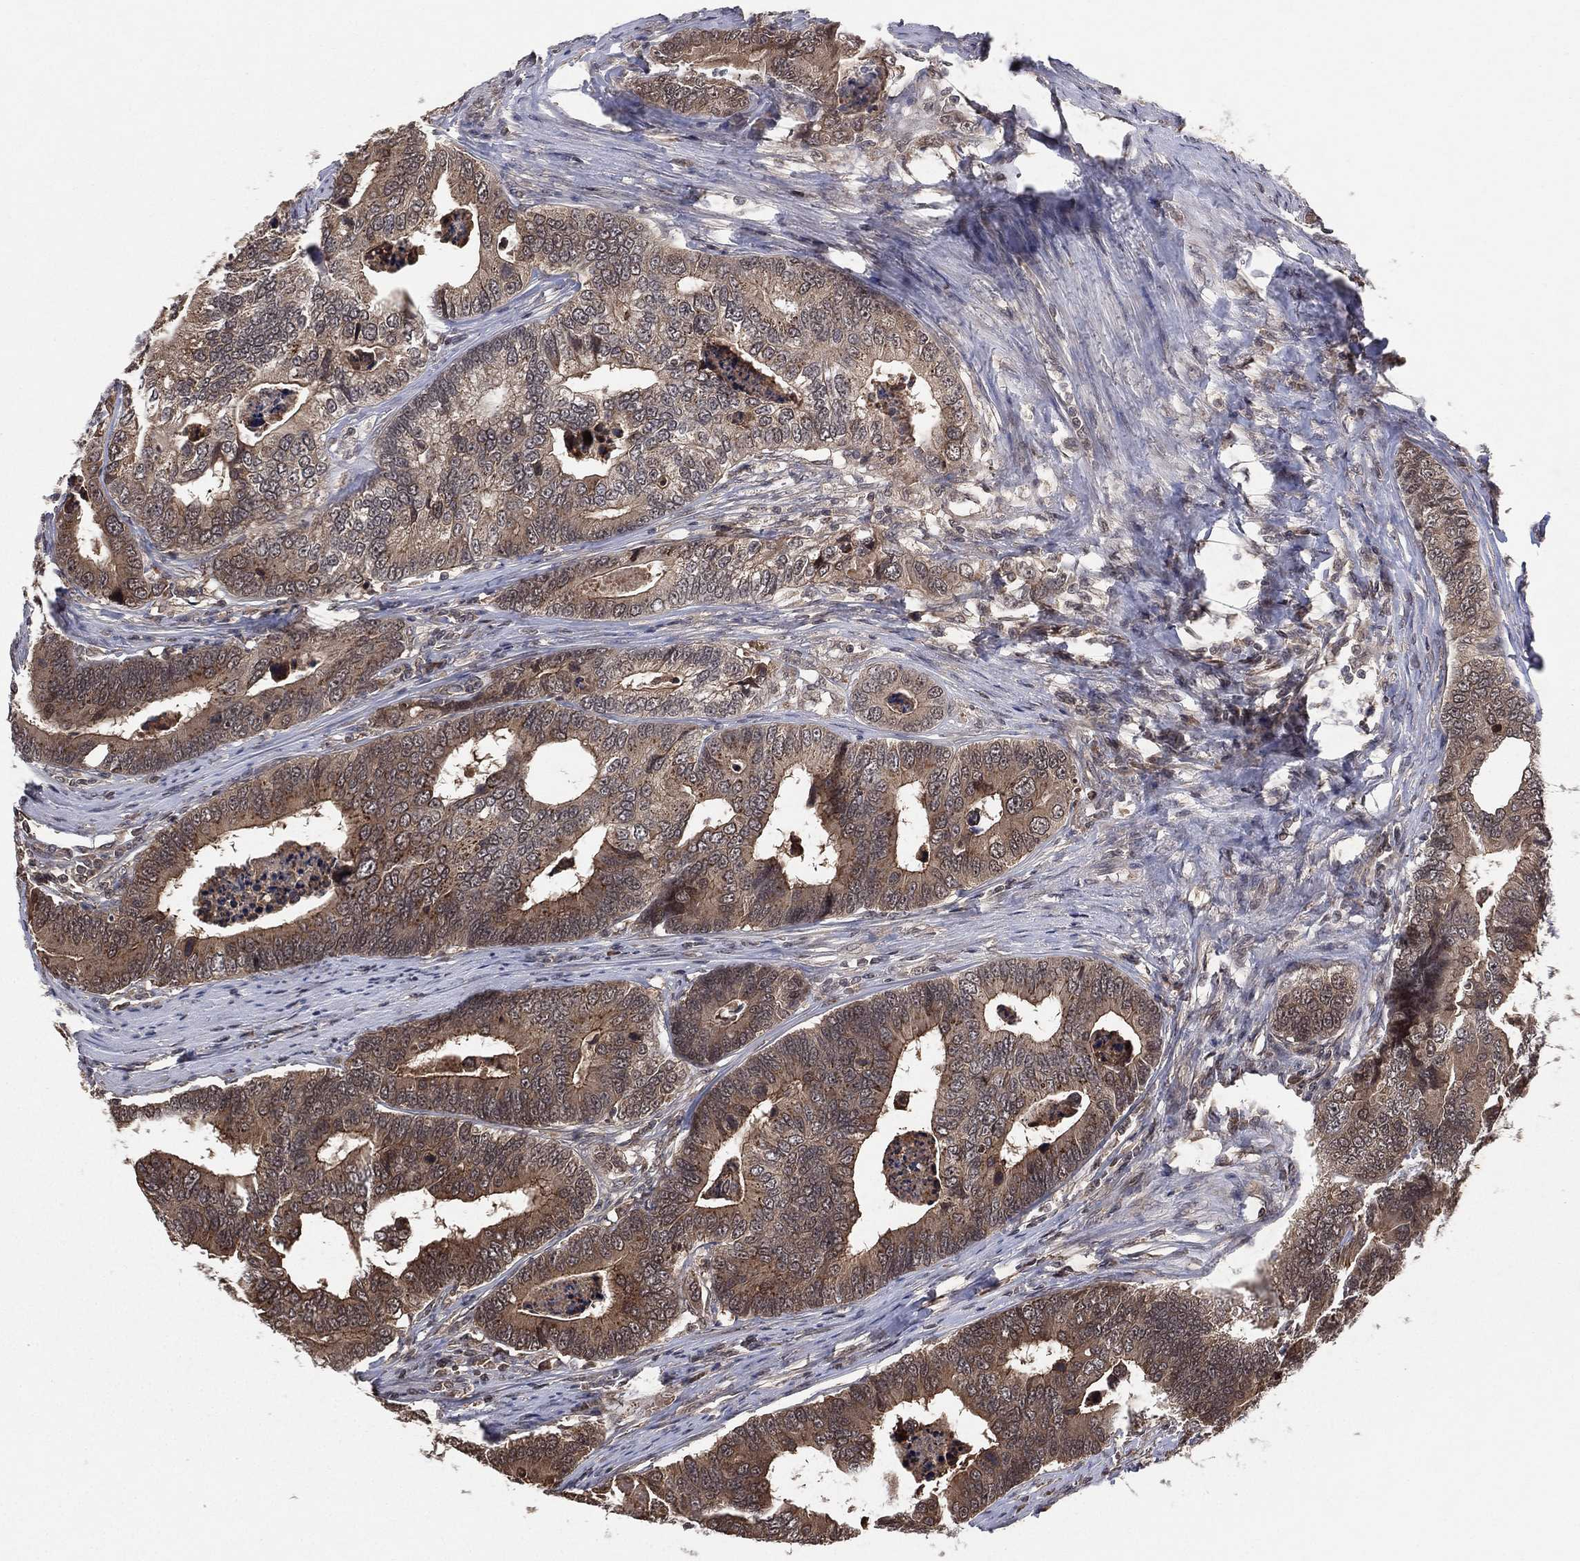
{"staining": {"intensity": "weak", "quantity": "<25%", "location": "cytoplasmic/membranous"}, "tissue": "colorectal cancer", "cell_type": "Tumor cells", "image_type": "cancer", "snomed": [{"axis": "morphology", "description": "Adenocarcinoma, NOS"}, {"axis": "topography", "description": "Colon"}], "caption": "A micrograph of human colorectal adenocarcinoma is negative for staining in tumor cells.", "gene": "ATG4B", "patient": {"sex": "female", "age": 72}}